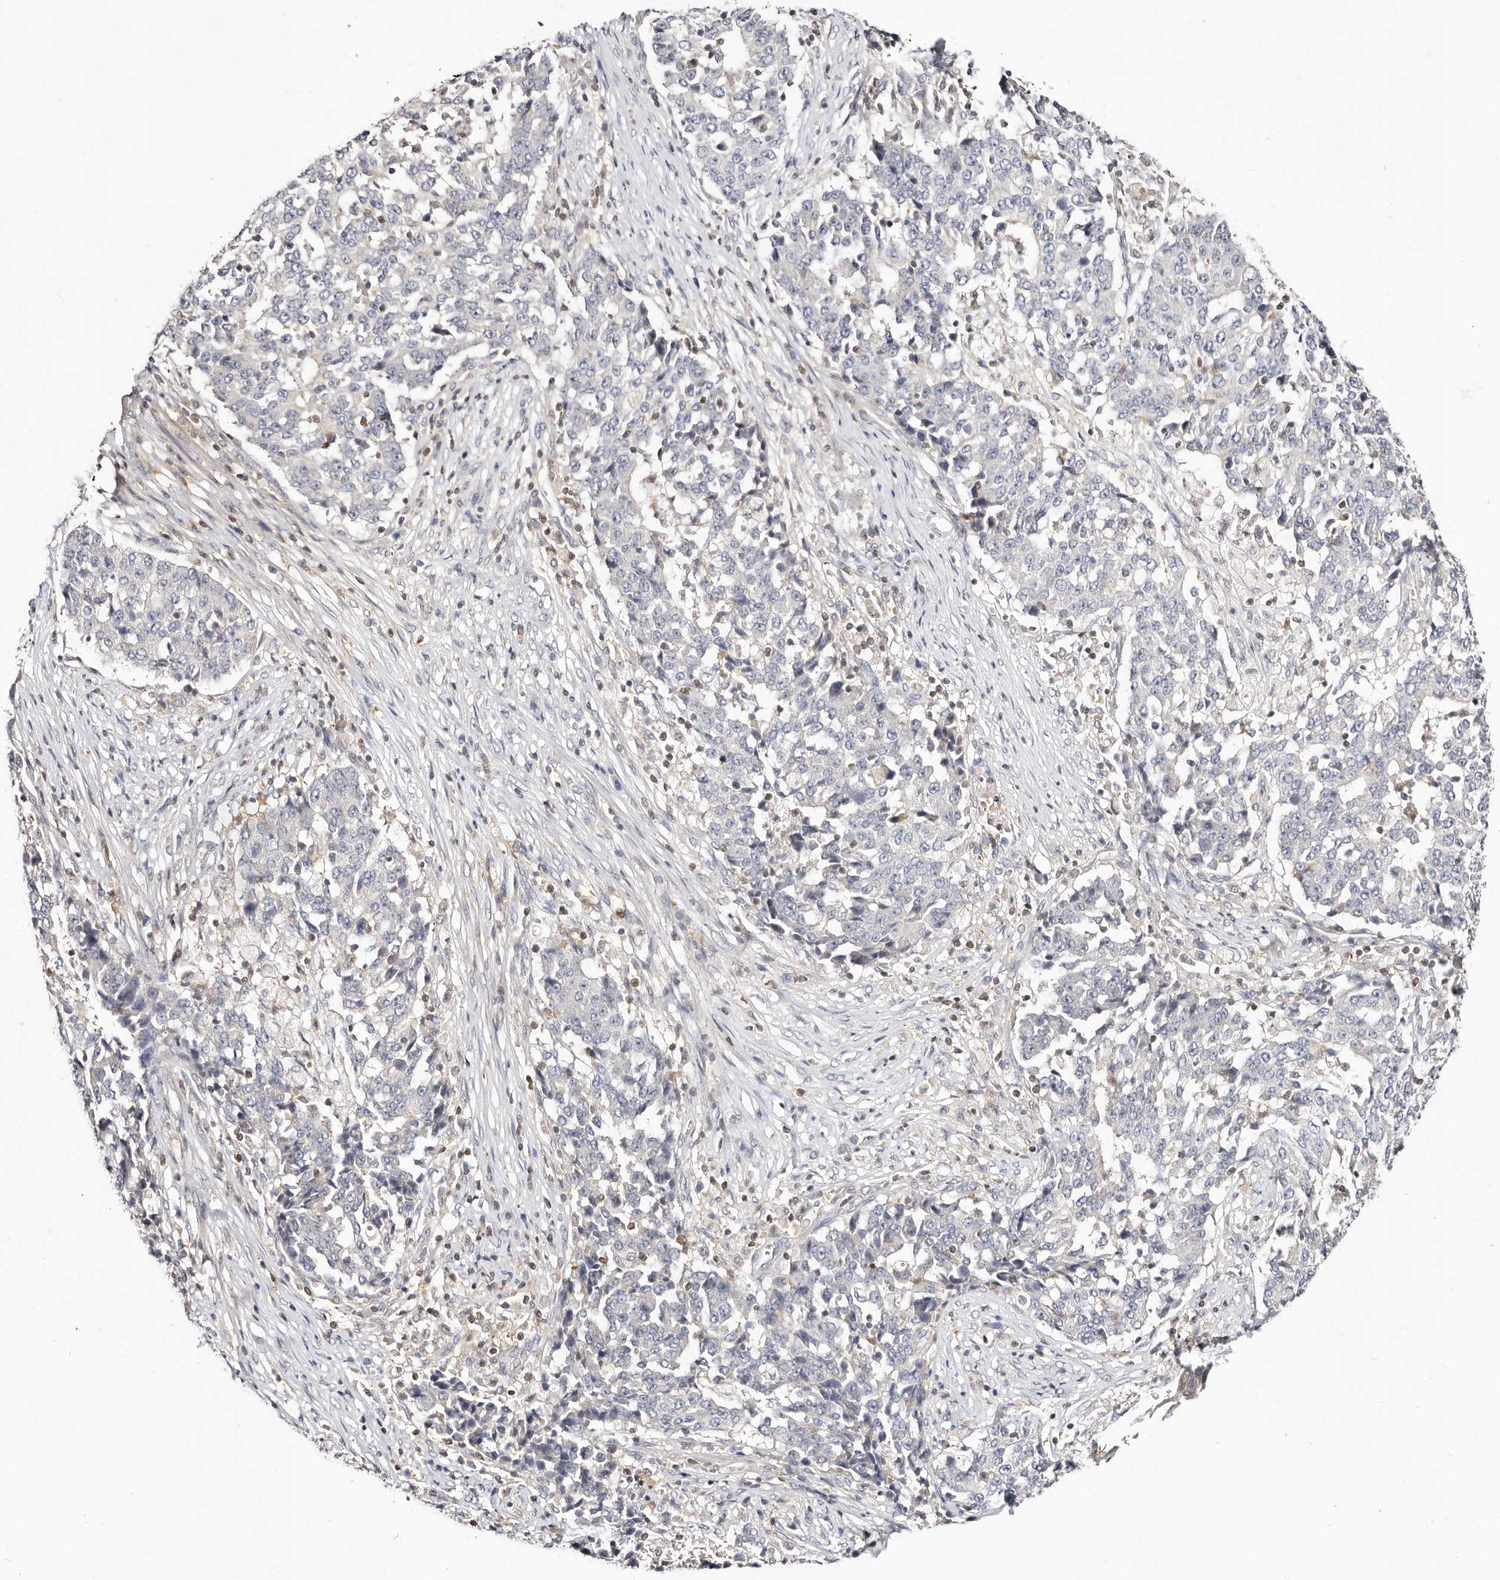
{"staining": {"intensity": "negative", "quantity": "none", "location": "none"}, "tissue": "stomach cancer", "cell_type": "Tumor cells", "image_type": "cancer", "snomed": [{"axis": "morphology", "description": "Adenocarcinoma, NOS"}, {"axis": "topography", "description": "Stomach"}], "caption": "A micrograph of human adenocarcinoma (stomach) is negative for staining in tumor cells. (DAB IHC visualized using brightfield microscopy, high magnification).", "gene": "STAT5A", "patient": {"sex": "male", "age": 59}}